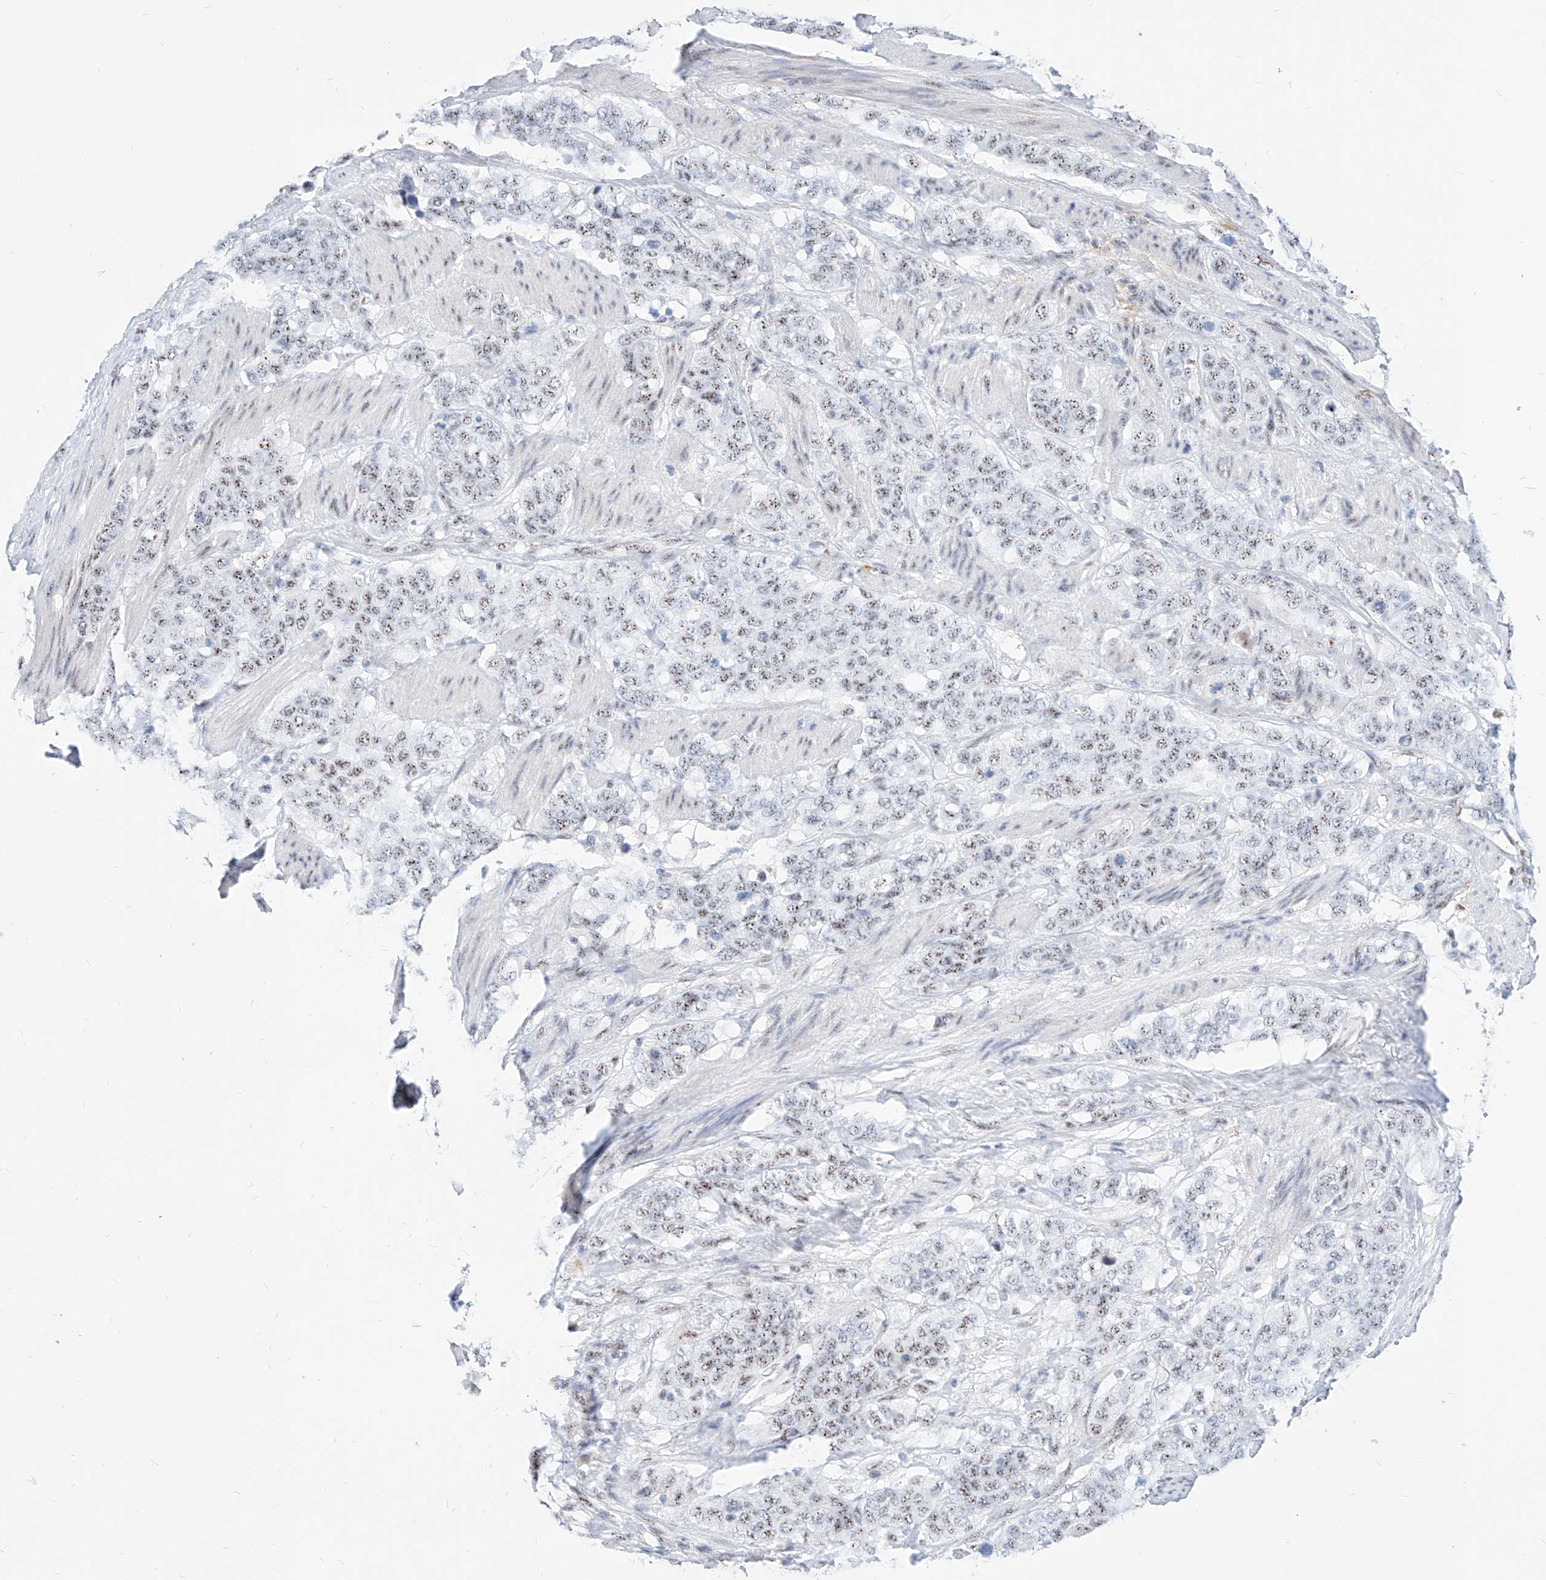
{"staining": {"intensity": "moderate", "quantity": ">75%", "location": "nuclear"}, "tissue": "stomach cancer", "cell_type": "Tumor cells", "image_type": "cancer", "snomed": [{"axis": "morphology", "description": "Adenocarcinoma, NOS"}, {"axis": "topography", "description": "Stomach"}], "caption": "IHC (DAB) staining of adenocarcinoma (stomach) shows moderate nuclear protein positivity in approximately >75% of tumor cells.", "gene": "ZFP42", "patient": {"sex": "male", "age": 48}}